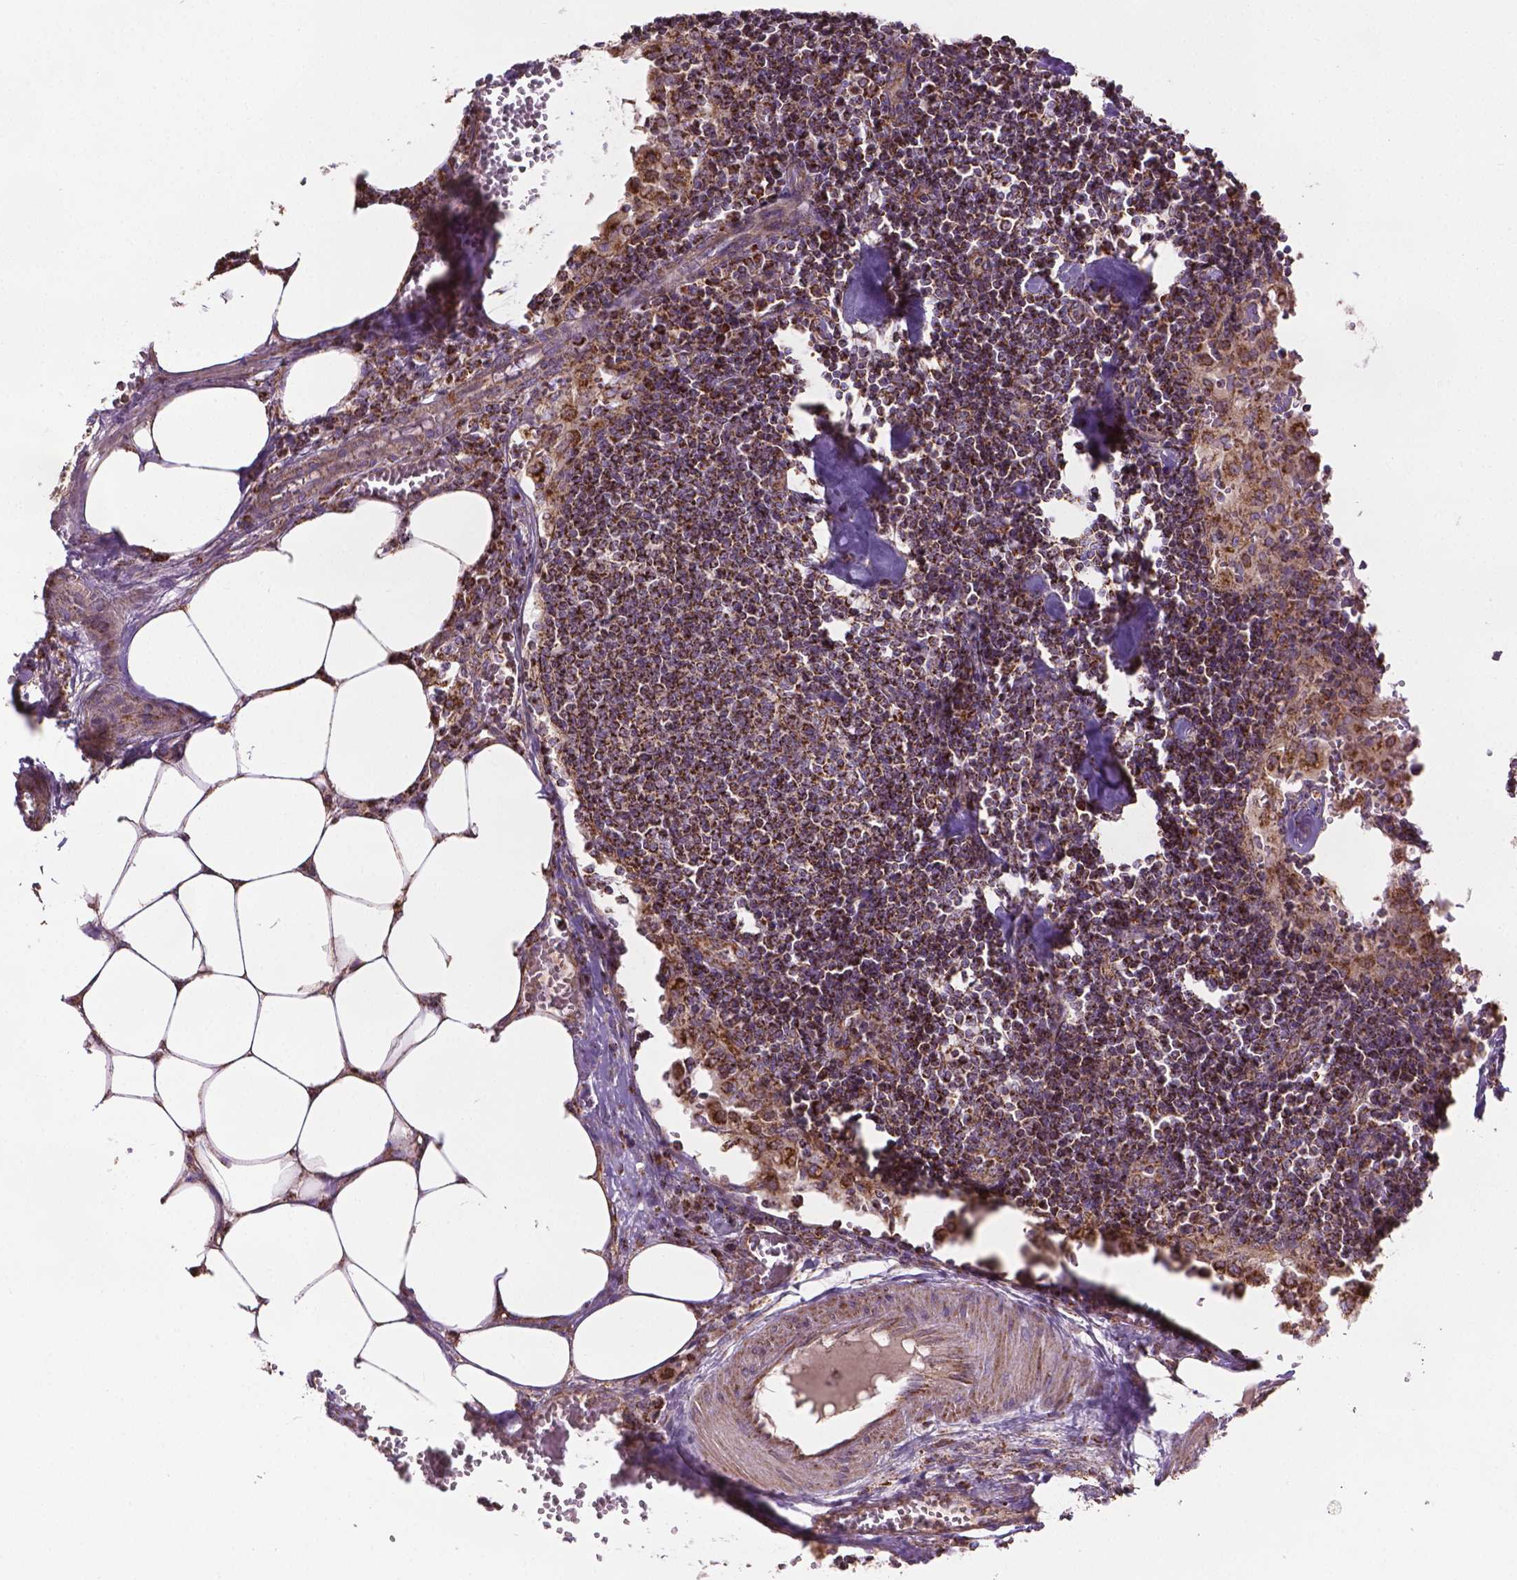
{"staining": {"intensity": "strong", "quantity": ">75%", "location": "cytoplasmic/membranous"}, "tissue": "lymph node", "cell_type": "Germinal center cells", "image_type": "normal", "snomed": [{"axis": "morphology", "description": "Normal tissue, NOS"}, {"axis": "topography", "description": "Lymph node"}], "caption": "Lymph node stained with IHC demonstrates strong cytoplasmic/membranous staining in about >75% of germinal center cells.", "gene": "PIBF1", "patient": {"sex": "male", "age": 55}}